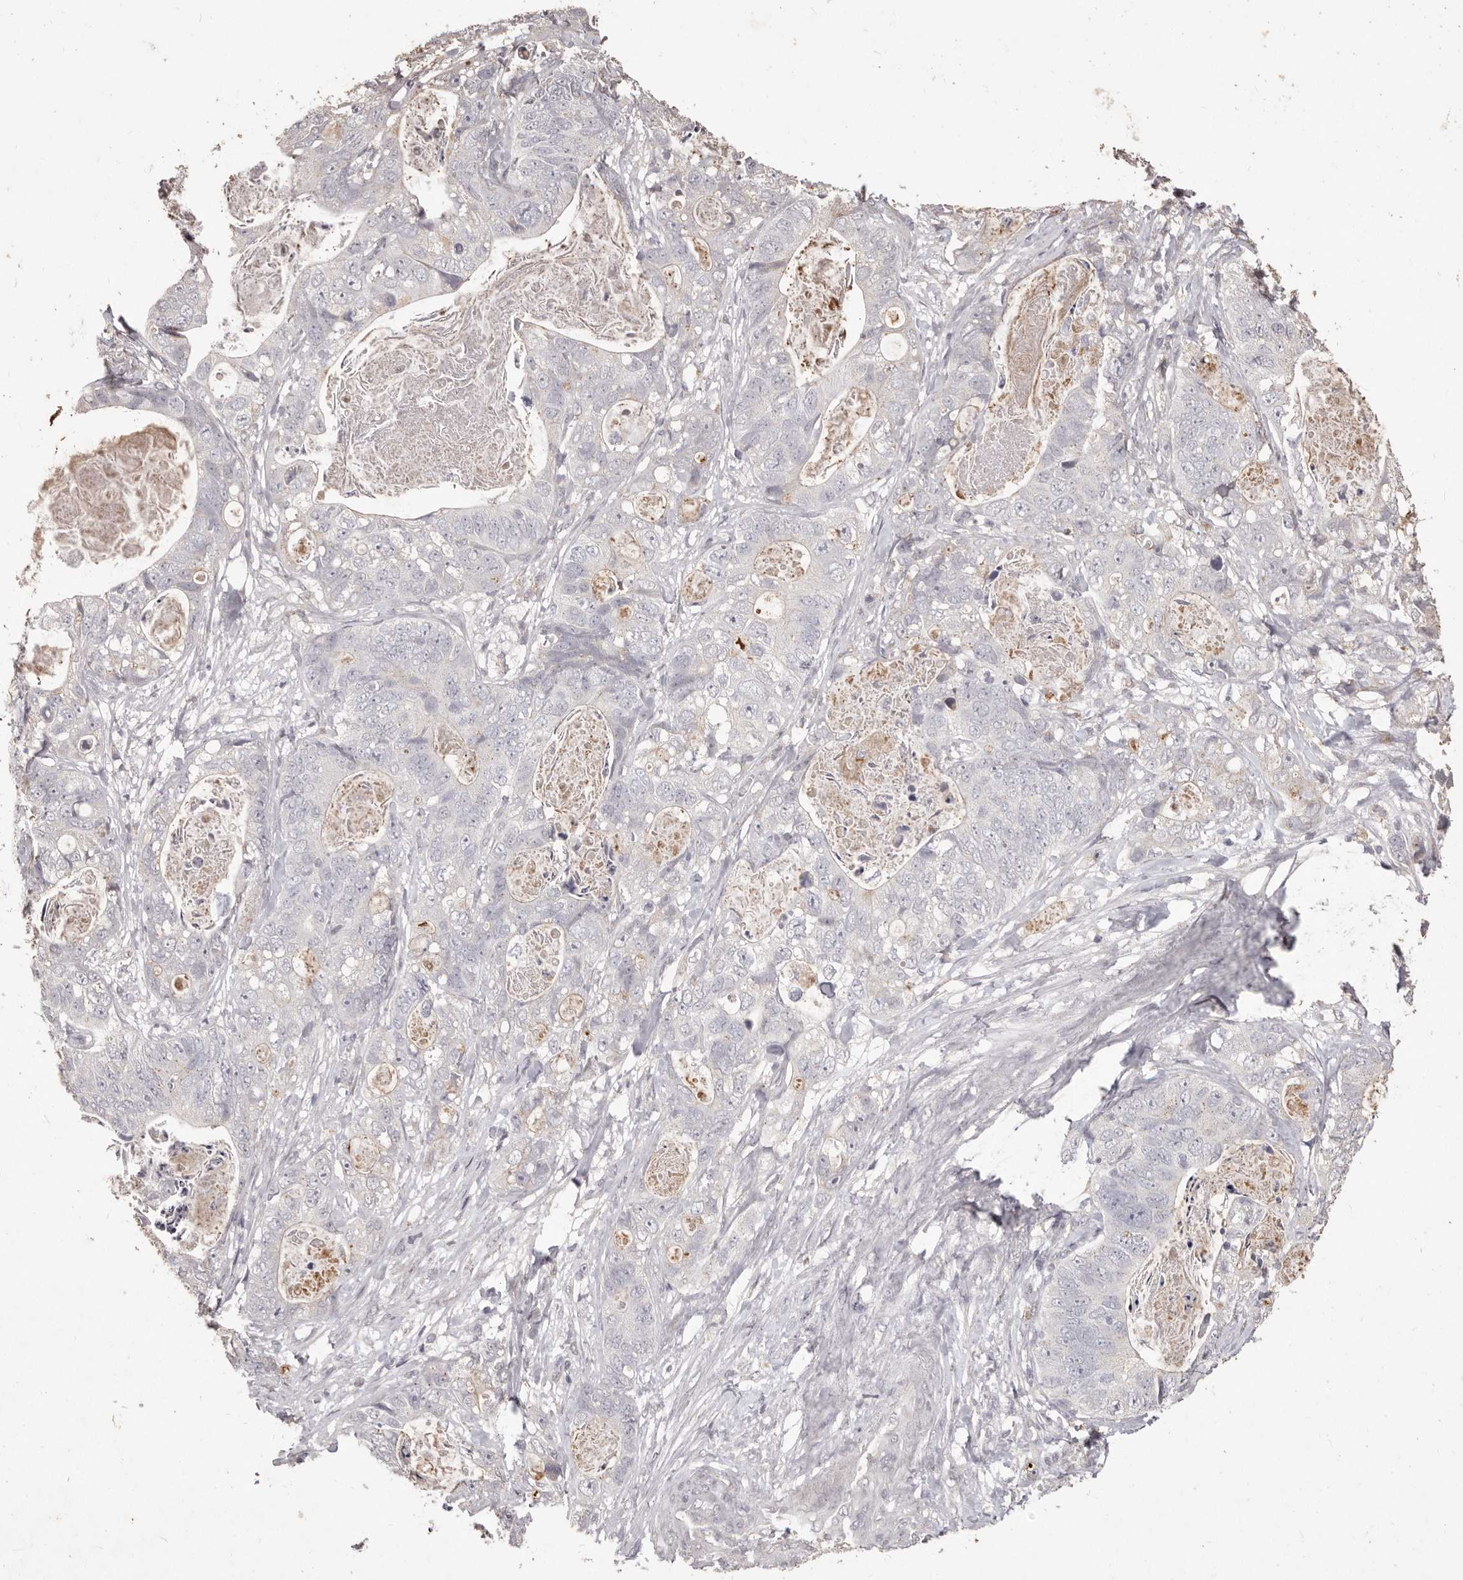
{"staining": {"intensity": "negative", "quantity": "none", "location": "none"}, "tissue": "stomach cancer", "cell_type": "Tumor cells", "image_type": "cancer", "snomed": [{"axis": "morphology", "description": "Normal tissue, NOS"}, {"axis": "morphology", "description": "Adenocarcinoma, NOS"}, {"axis": "topography", "description": "Stomach"}], "caption": "Adenocarcinoma (stomach) was stained to show a protein in brown. There is no significant positivity in tumor cells.", "gene": "PRSS27", "patient": {"sex": "female", "age": 89}}